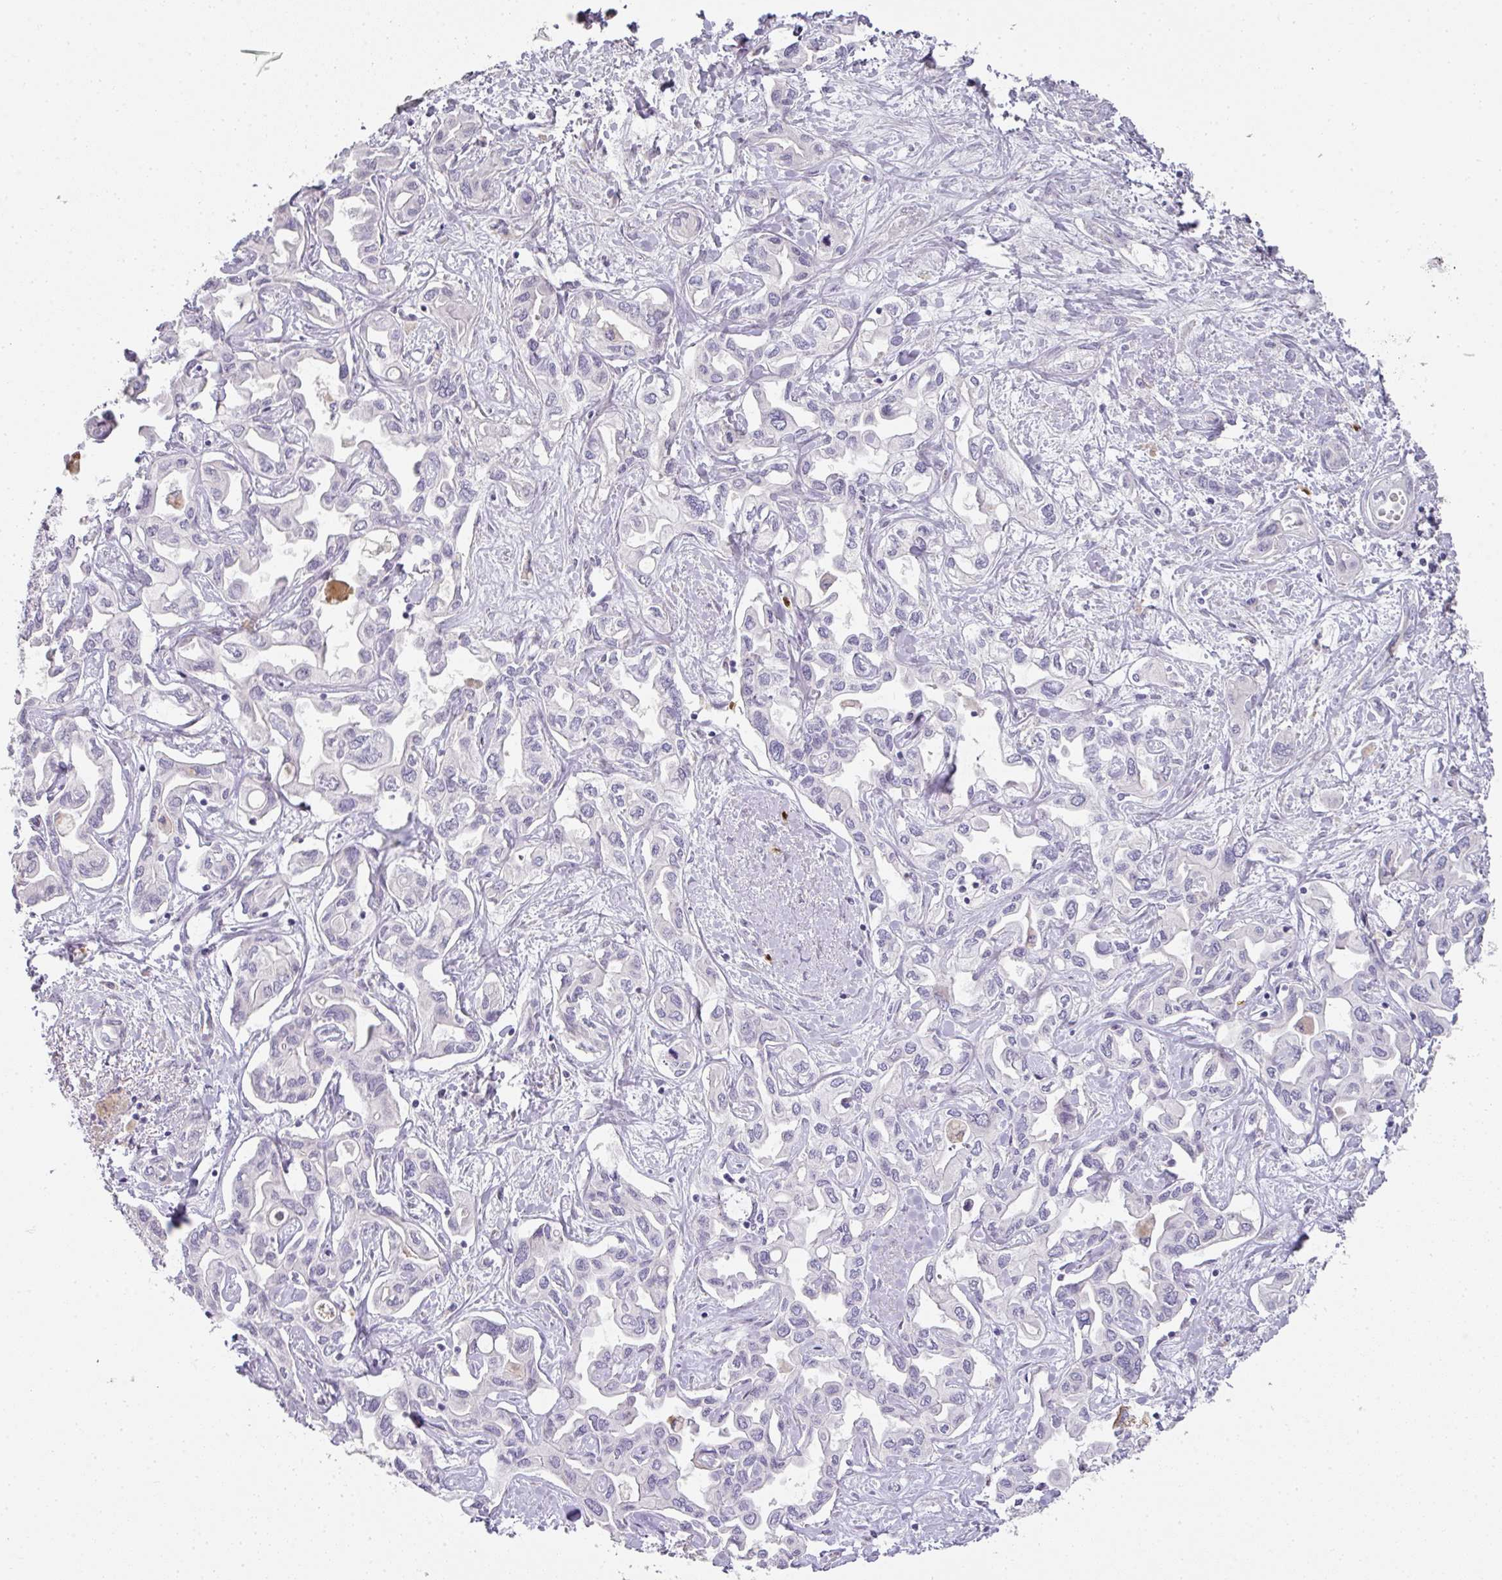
{"staining": {"intensity": "negative", "quantity": "none", "location": "none"}, "tissue": "liver cancer", "cell_type": "Tumor cells", "image_type": "cancer", "snomed": [{"axis": "morphology", "description": "Cholangiocarcinoma"}, {"axis": "topography", "description": "Liver"}], "caption": "Immunohistochemistry (IHC) of human liver cholangiocarcinoma reveals no positivity in tumor cells.", "gene": "HHEX", "patient": {"sex": "female", "age": 64}}